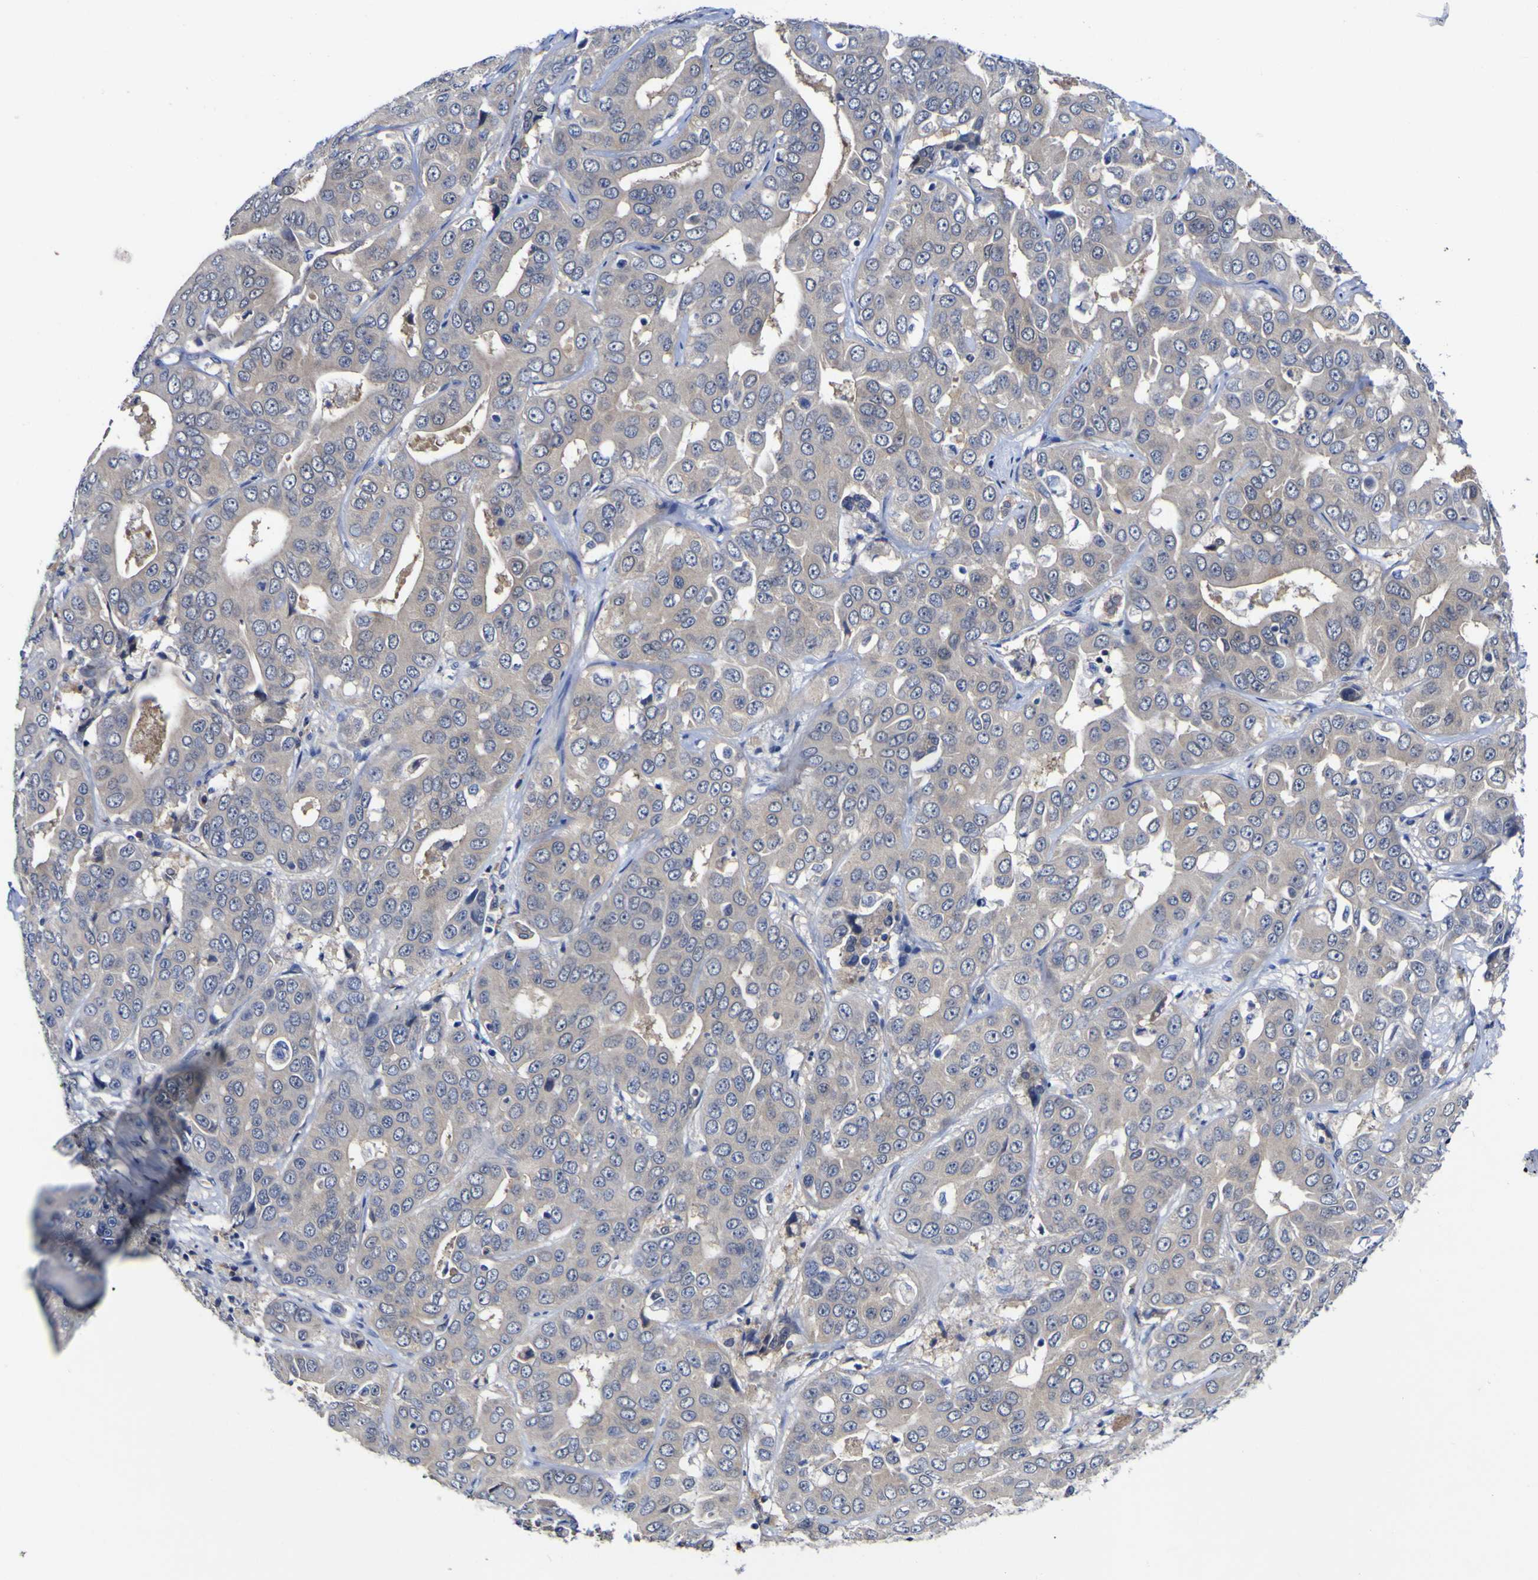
{"staining": {"intensity": "negative", "quantity": "none", "location": "none"}, "tissue": "liver cancer", "cell_type": "Tumor cells", "image_type": "cancer", "snomed": [{"axis": "morphology", "description": "Cholangiocarcinoma"}, {"axis": "topography", "description": "Liver"}], "caption": "Immunohistochemistry of human cholangiocarcinoma (liver) exhibits no staining in tumor cells.", "gene": "CASP6", "patient": {"sex": "female", "age": 52}}